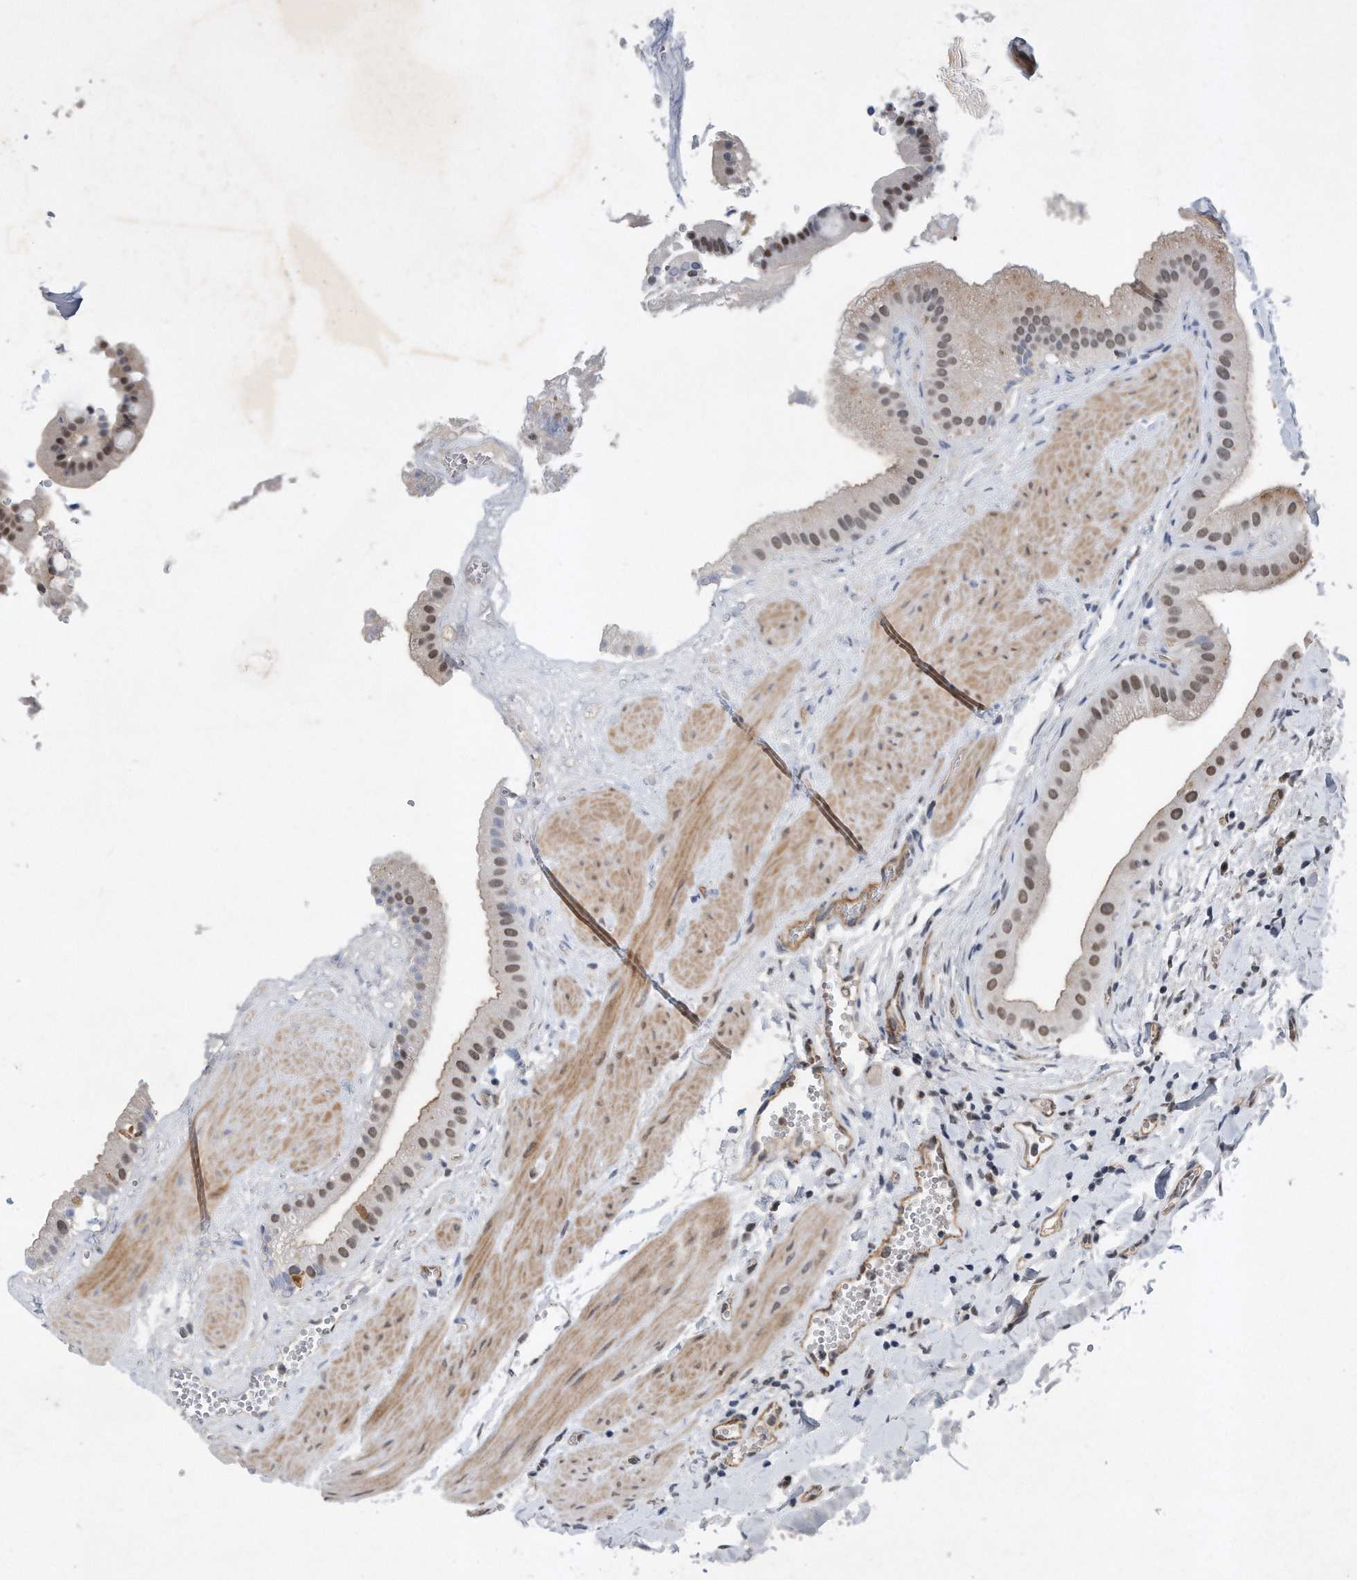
{"staining": {"intensity": "moderate", "quantity": ">75%", "location": "nuclear"}, "tissue": "gallbladder", "cell_type": "Glandular cells", "image_type": "normal", "snomed": [{"axis": "morphology", "description": "Normal tissue, NOS"}, {"axis": "topography", "description": "Gallbladder"}], "caption": "Approximately >75% of glandular cells in benign gallbladder reveal moderate nuclear protein staining as visualized by brown immunohistochemical staining.", "gene": "TP53INP1", "patient": {"sex": "male", "age": 55}}